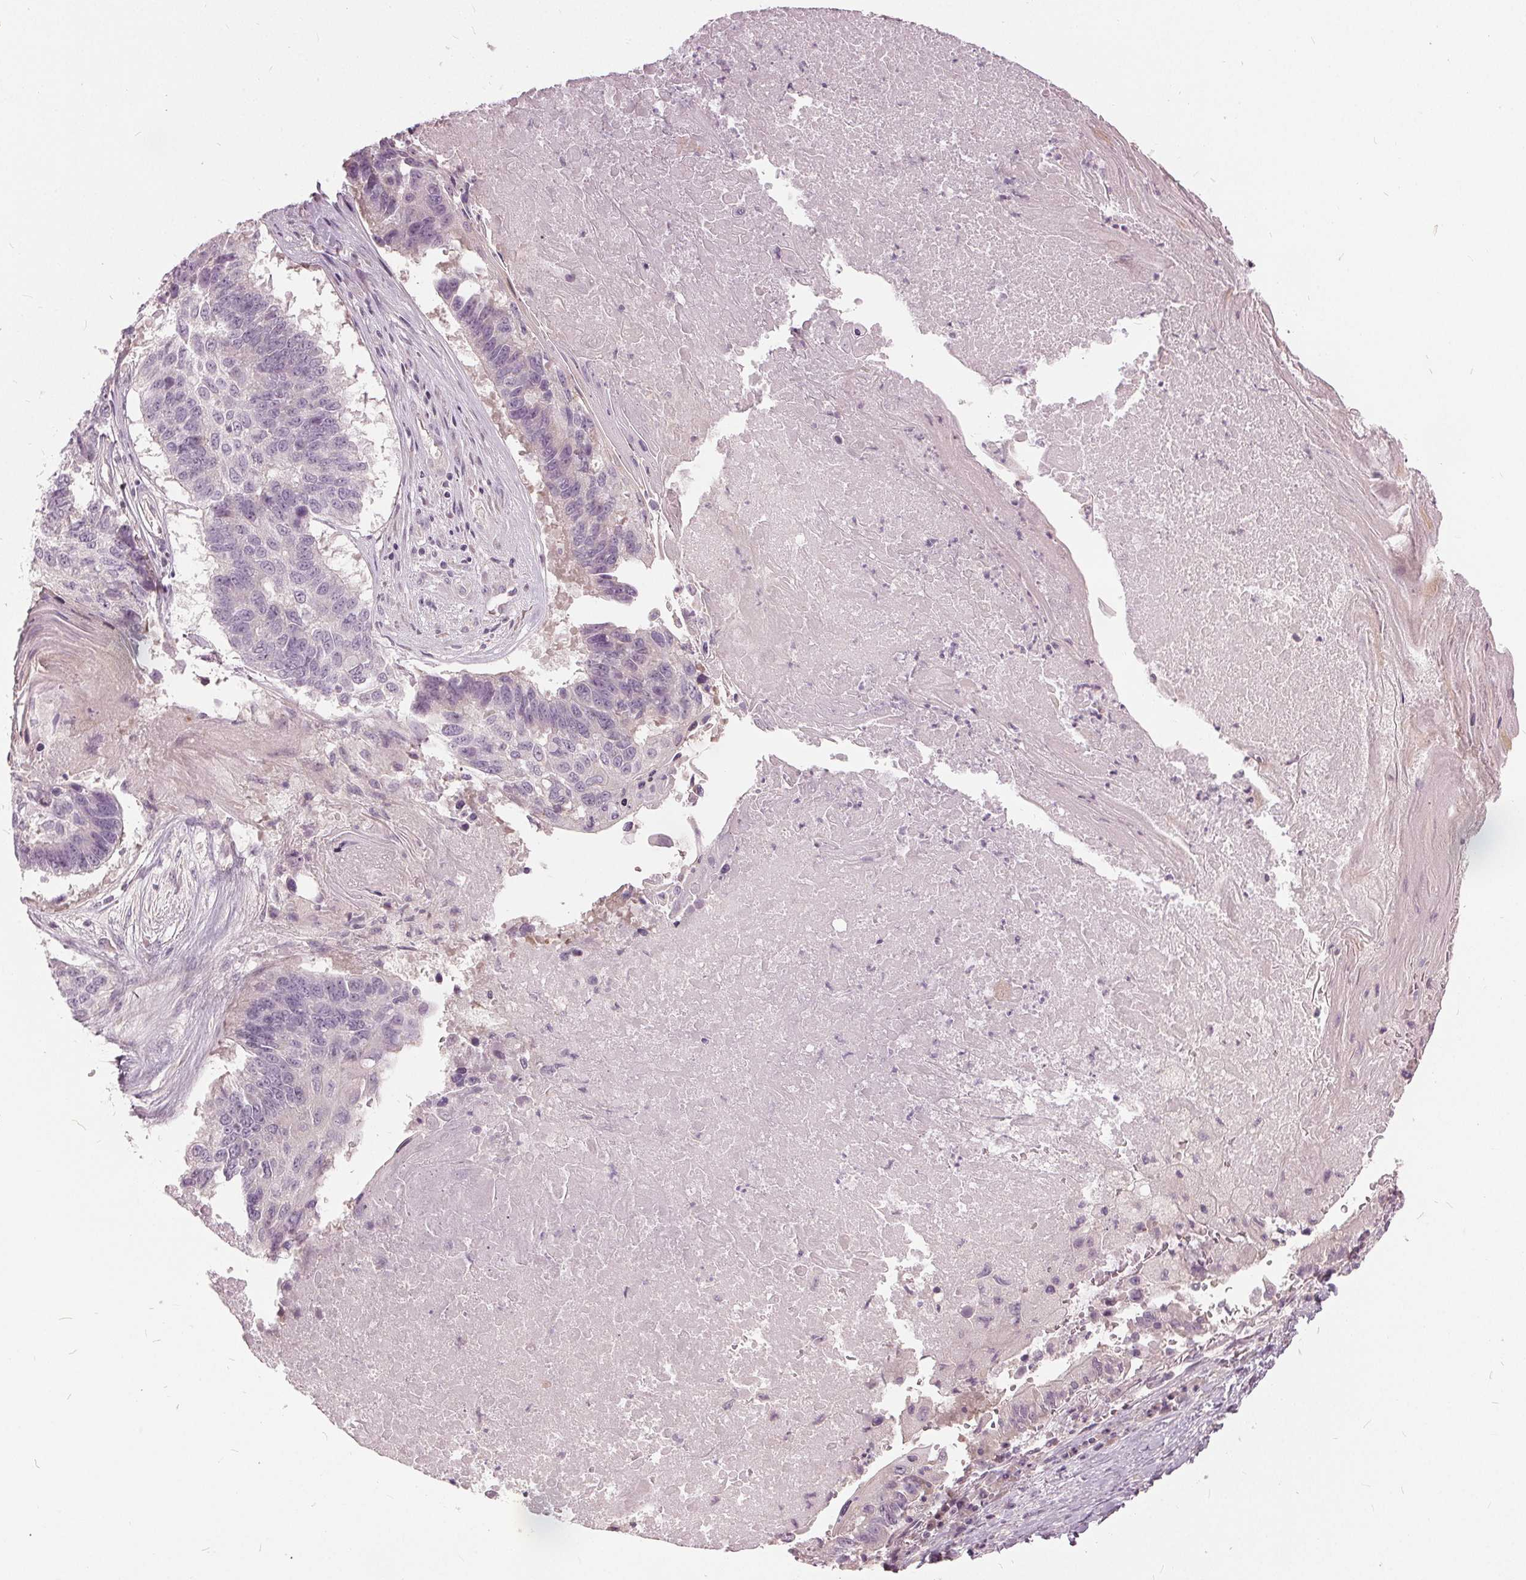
{"staining": {"intensity": "negative", "quantity": "none", "location": "none"}, "tissue": "lung cancer", "cell_type": "Tumor cells", "image_type": "cancer", "snomed": [{"axis": "morphology", "description": "Squamous cell carcinoma, NOS"}, {"axis": "topography", "description": "Lung"}], "caption": "Tumor cells are negative for protein expression in human lung squamous cell carcinoma.", "gene": "KLK13", "patient": {"sex": "male", "age": 73}}